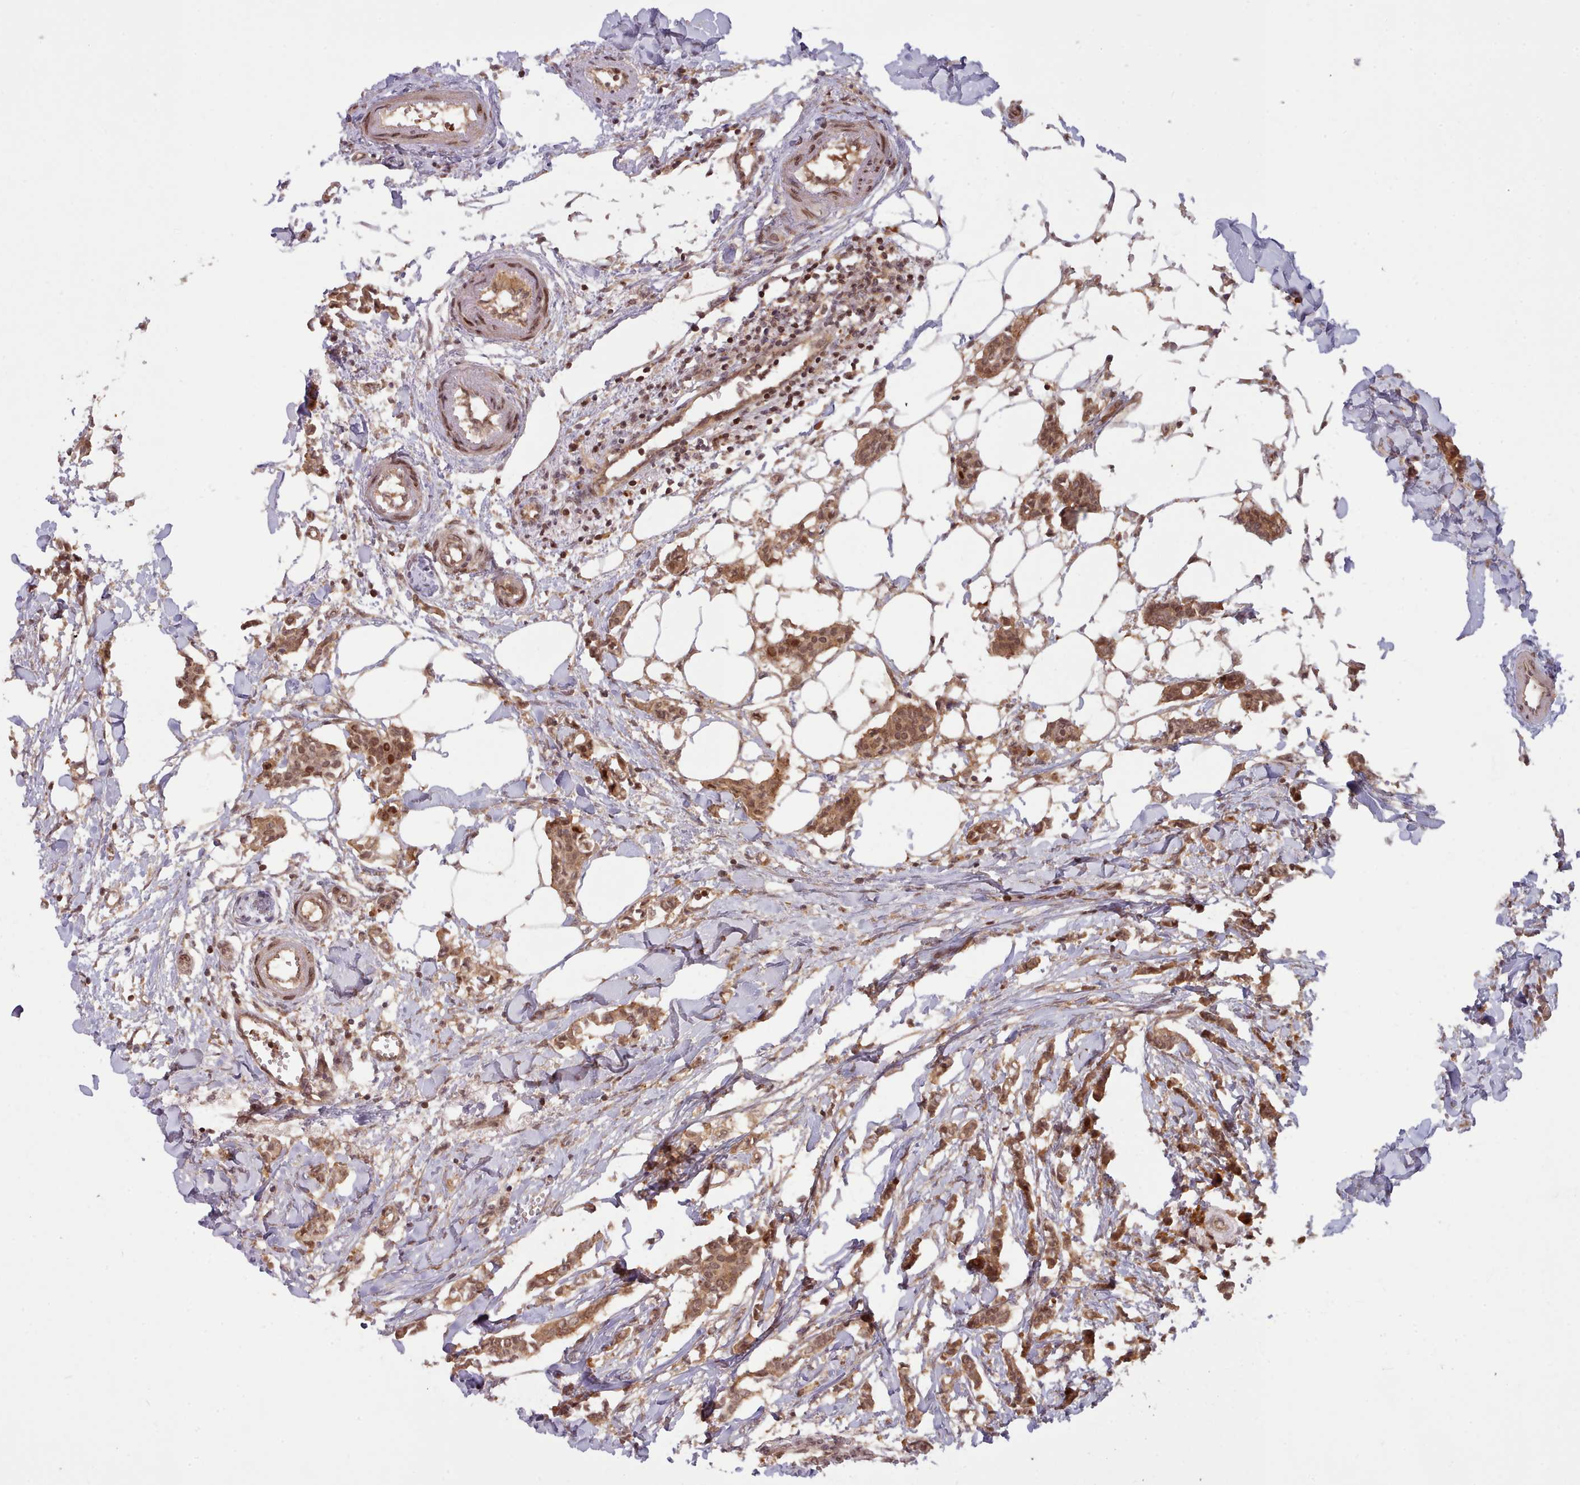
{"staining": {"intensity": "moderate", "quantity": ">75%", "location": "cytoplasmic/membranous,nuclear"}, "tissue": "breast cancer", "cell_type": "Tumor cells", "image_type": "cancer", "snomed": [{"axis": "morphology", "description": "Duct carcinoma"}, {"axis": "topography", "description": "Breast"}], "caption": "Approximately >75% of tumor cells in human breast cancer exhibit moderate cytoplasmic/membranous and nuclear protein positivity as visualized by brown immunohistochemical staining.", "gene": "UBE2G1", "patient": {"sex": "female", "age": 41}}